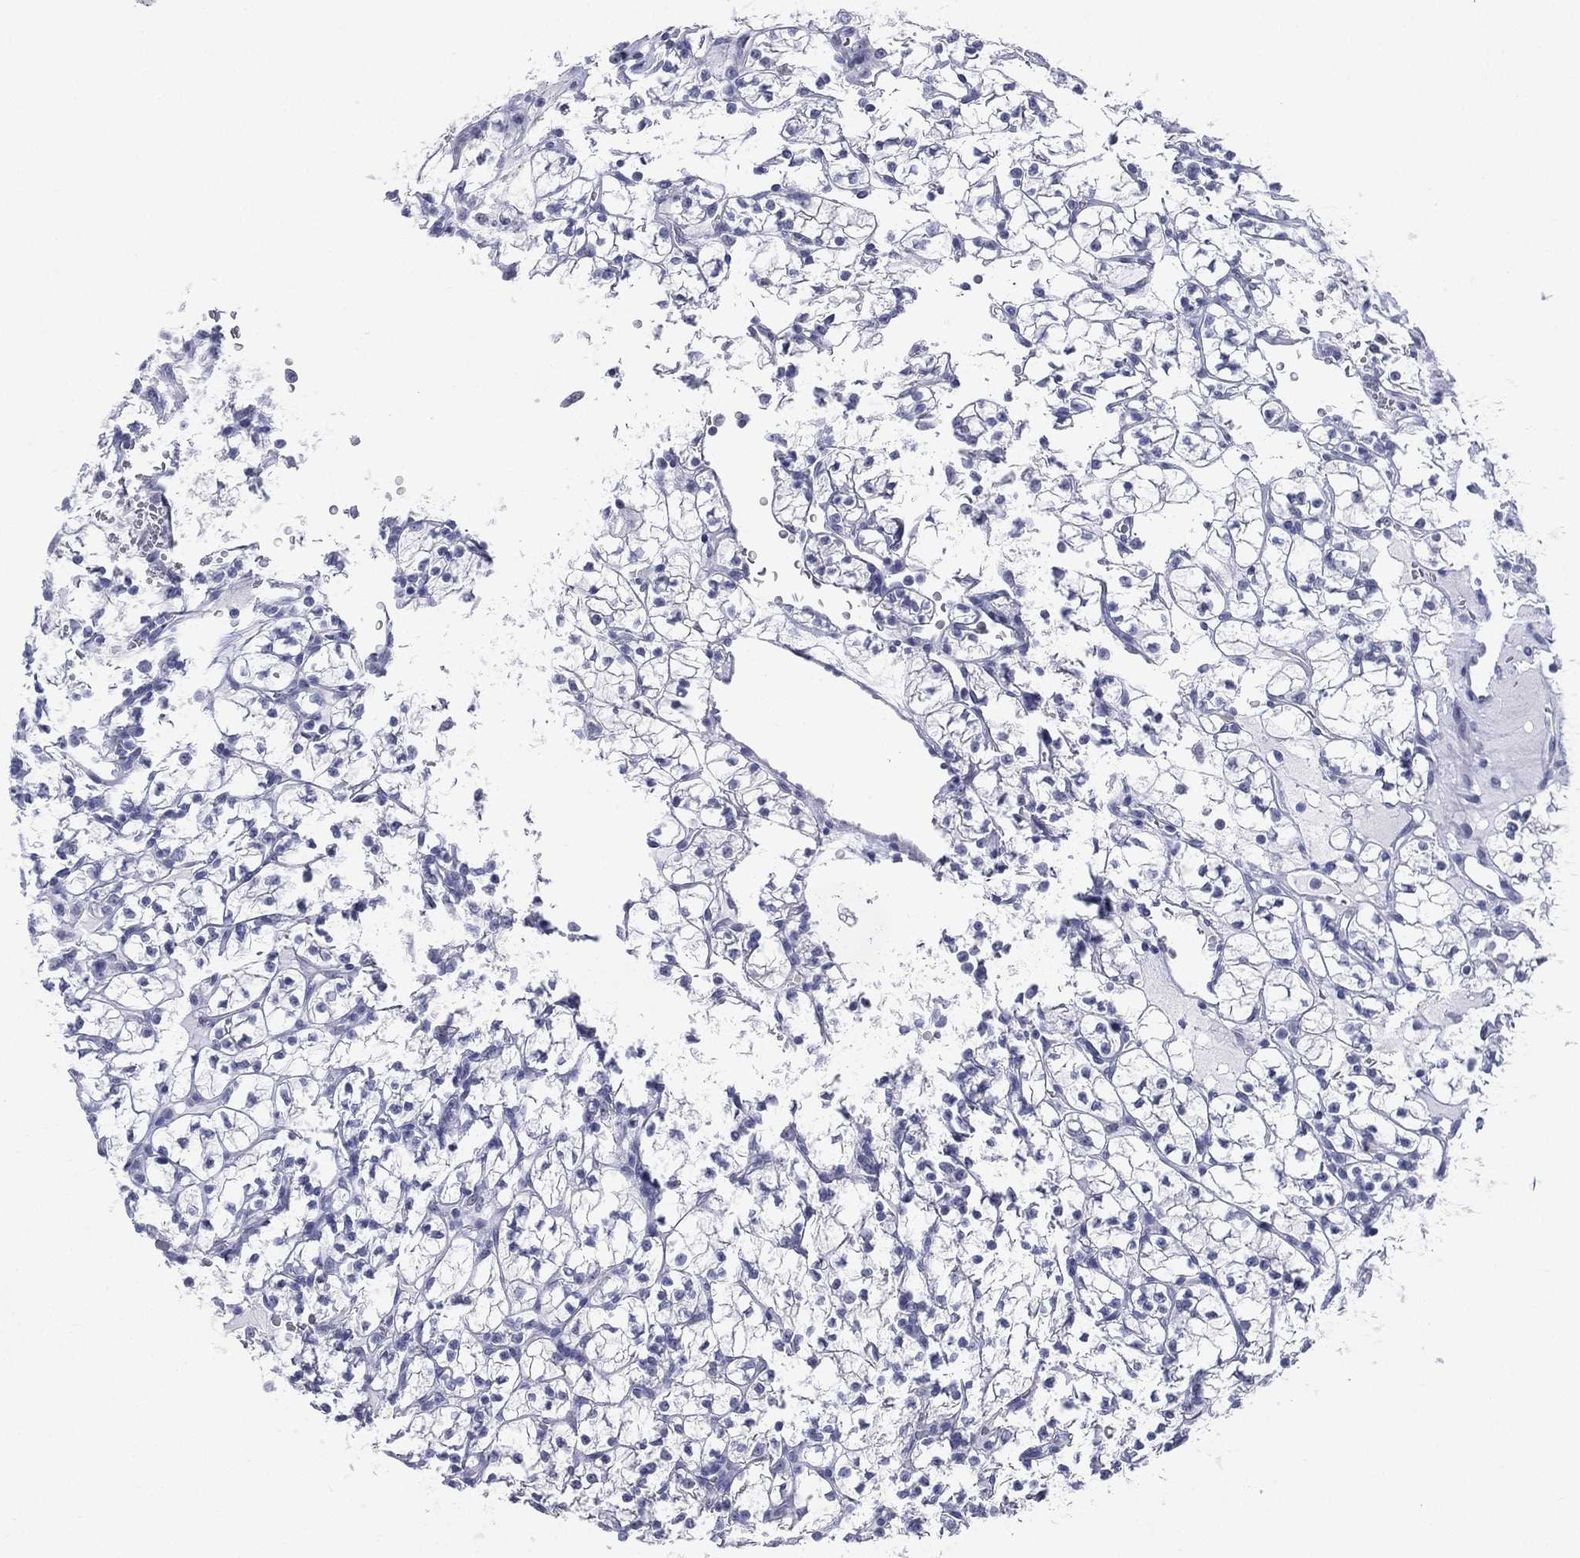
{"staining": {"intensity": "negative", "quantity": "none", "location": "none"}, "tissue": "renal cancer", "cell_type": "Tumor cells", "image_type": "cancer", "snomed": [{"axis": "morphology", "description": "Adenocarcinoma, NOS"}, {"axis": "topography", "description": "Kidney"}], "caption": "There is no significant expression in tumor cells of adenocarcinoma (renal). Nuclei are stained in blue.", "gene": "CD22", "patient": {"sex": "female", "age": 89}}